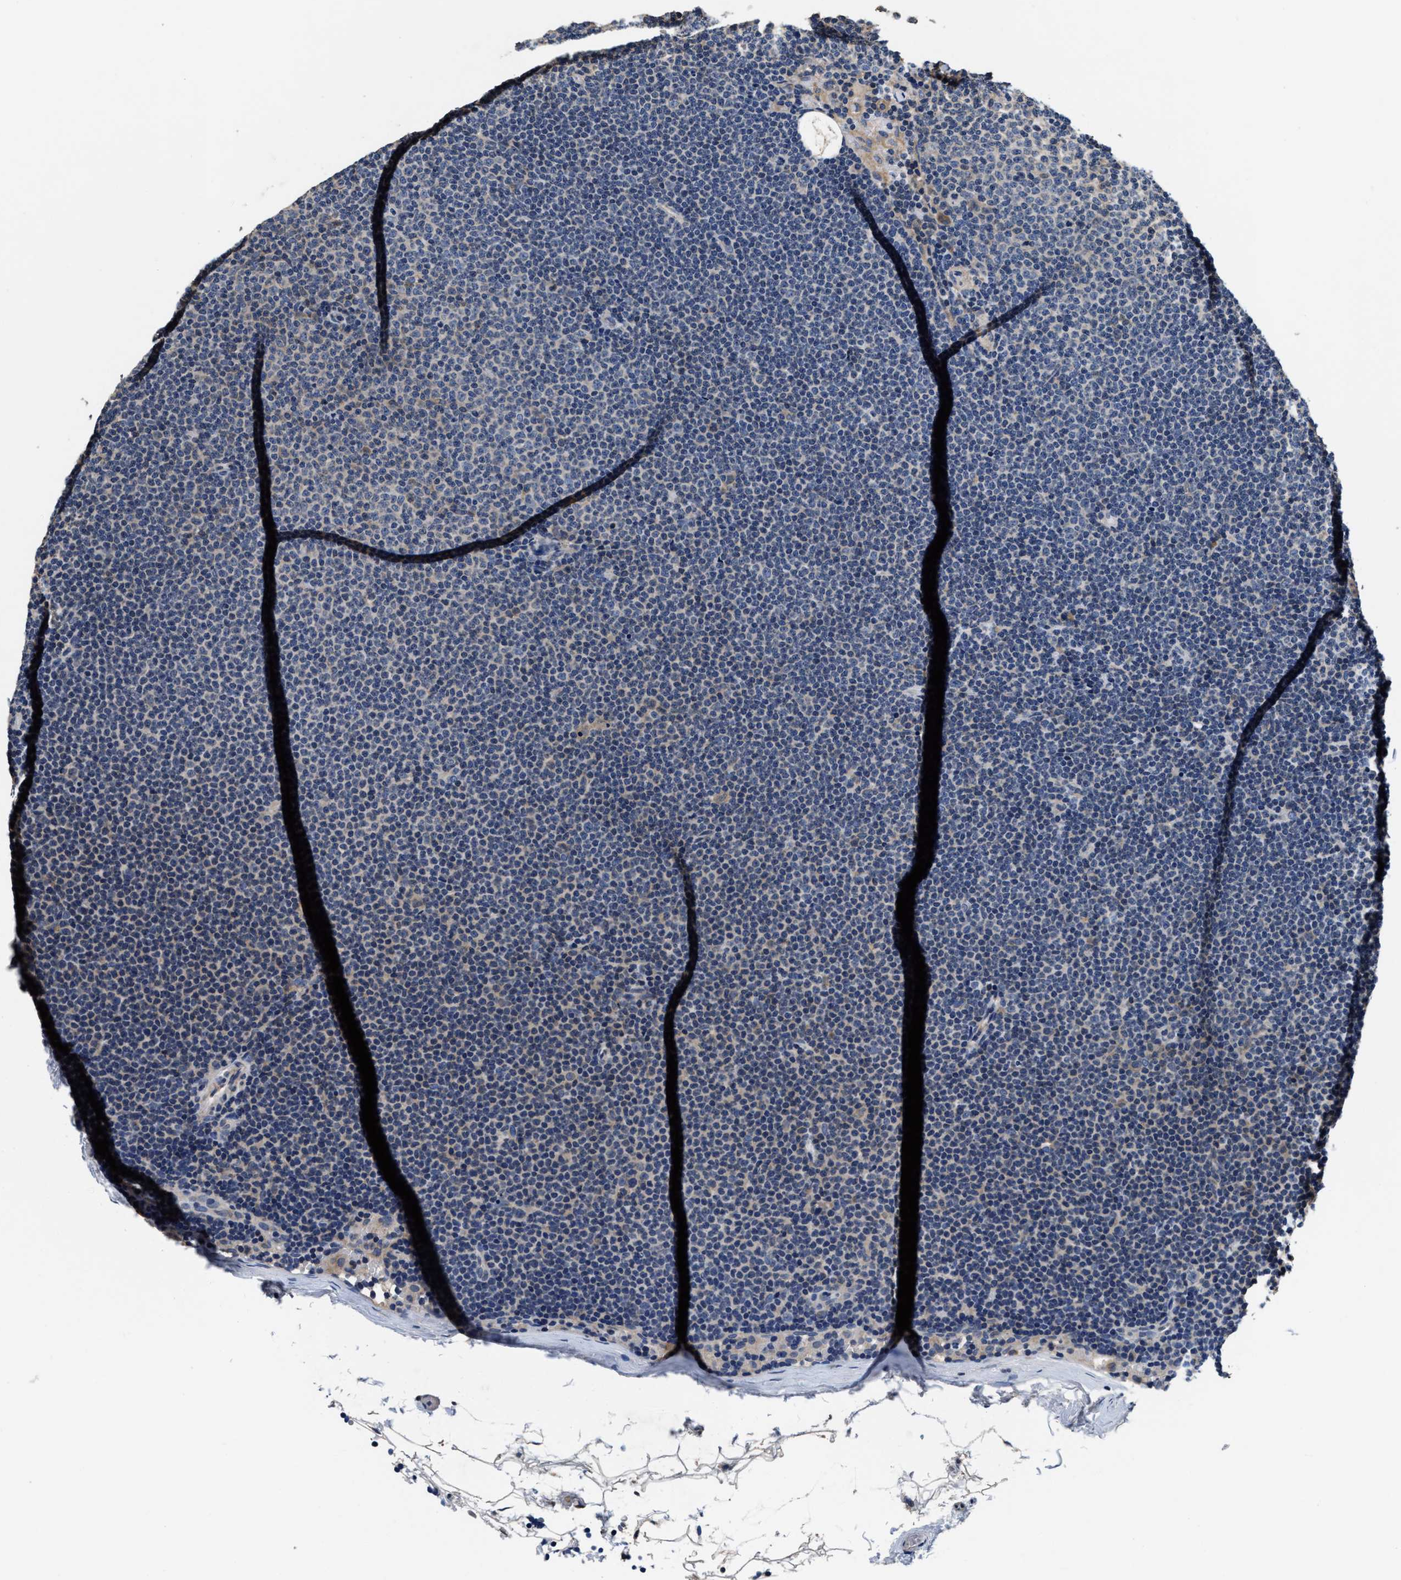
{"staining": {"intensity": "negative", "quantity": "none", "location": "none"}, "tissue": "lymphoma", "cell_type": "Tumor cells", "image_type": "cancer", "snomed": [{"axis": "morphology", "description": "Malignant lymphoma, non-Hodgkin's type, Low grade"}, {"axis": "topography", "description": "Lymph node"}], "caption": "Tumor cells are negative for protein expression in human lymphoma.", "gene": "ANKIB1", "patient": {"sex": "female", "age": 53}}